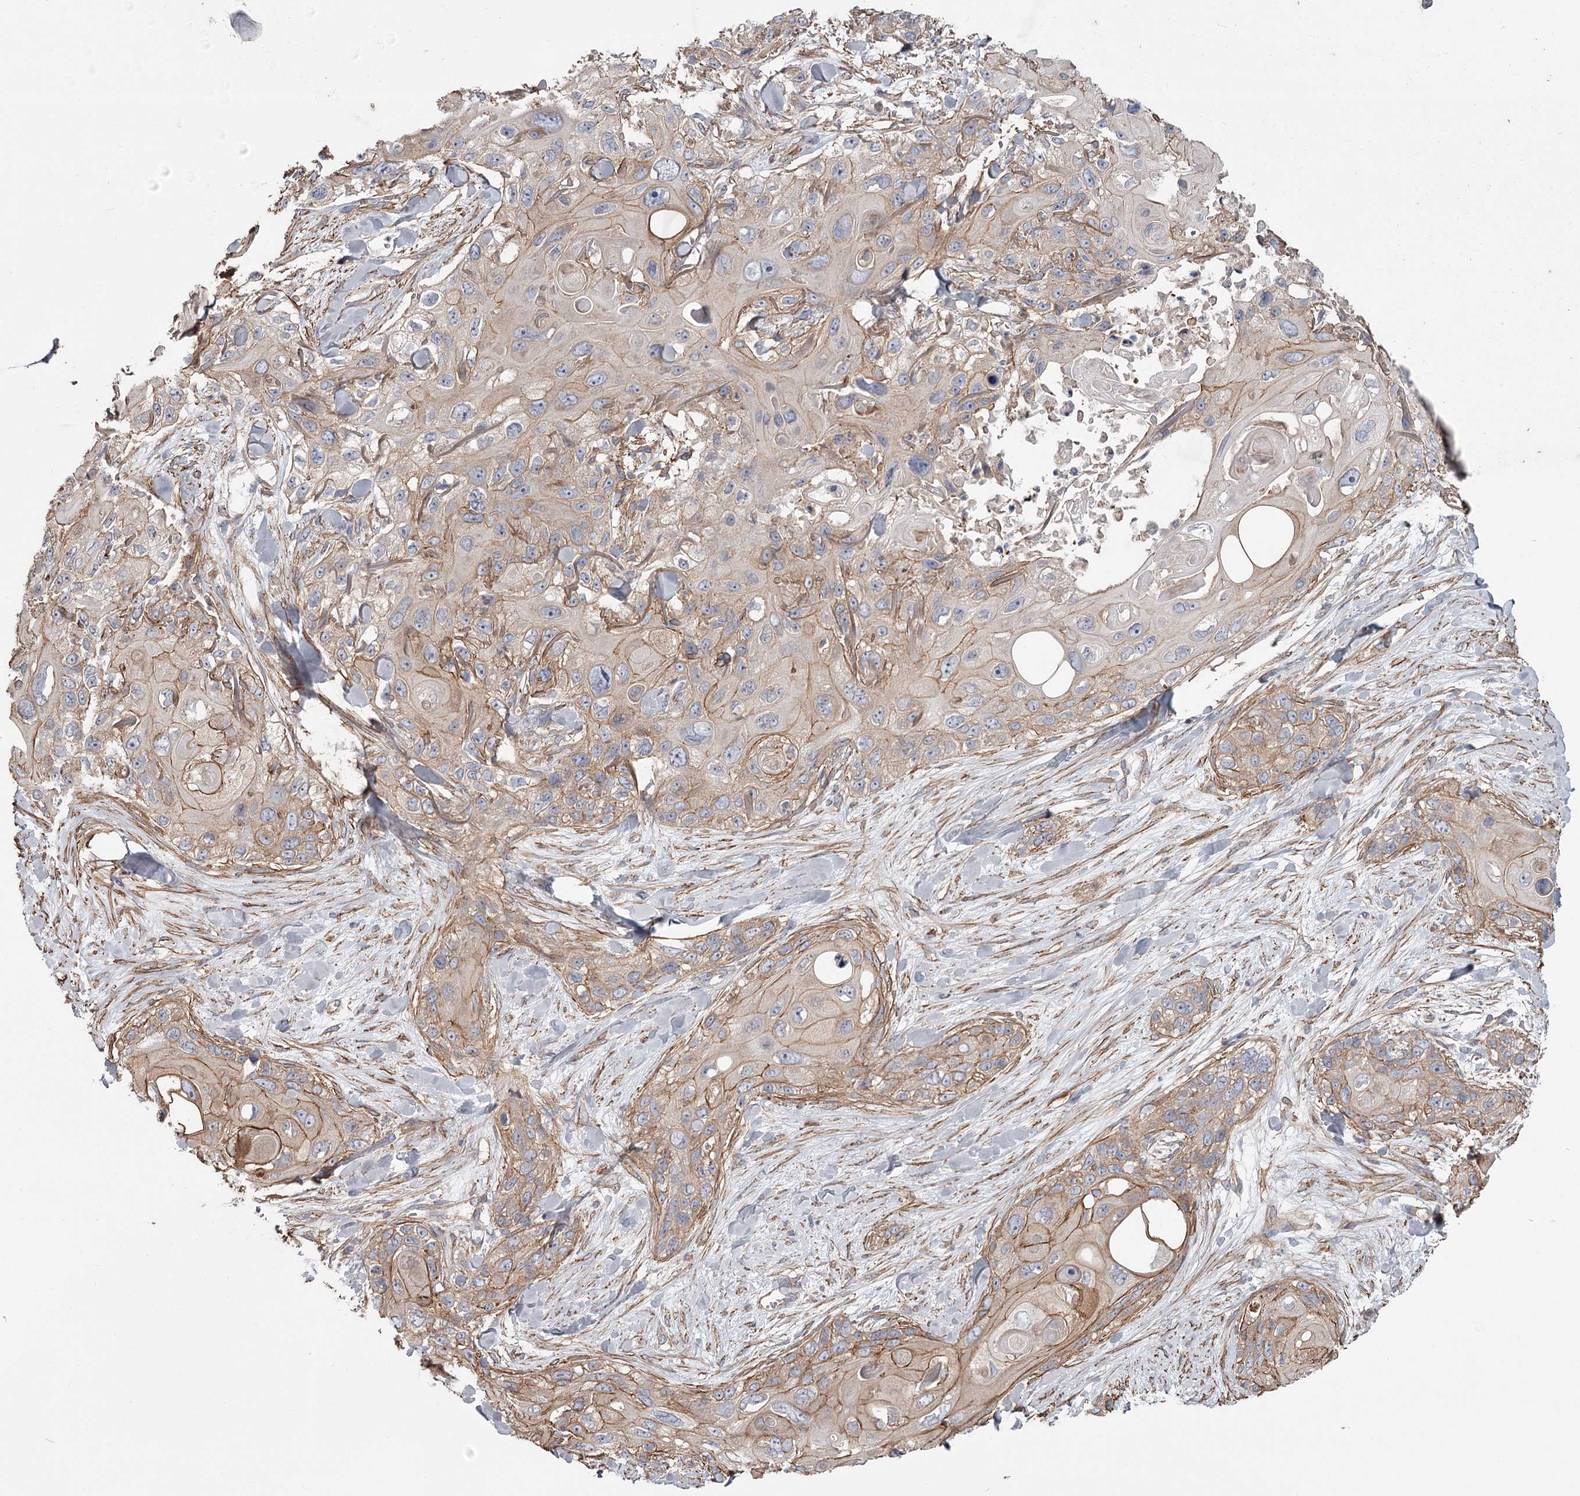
{"staining": {"intensity": "moderate", "quantity": "25%-75%", "location": "cytoplasmic/membranous"}, "tissue": "skin cancer", "cell_type": "Tumor cells", "image_type": "cancer", "snomed": [{"axis": "morphology", "description": "Normal tissue, NOS"}, {"axis": "morphology", "description": "Squamous cell carcinoma, NOS"}, {"axis": "topography", "description": "Skin"}], "caption": "An IHC micrograph of neoplastic tissue is shown. Protein staining in brown labels moderate cytoplasmic/membranous positivity in skin squamous cell carcinoma within tumor cells.", "gene": "DHRS9", "patient": {"sex": "male", "age": 72}}